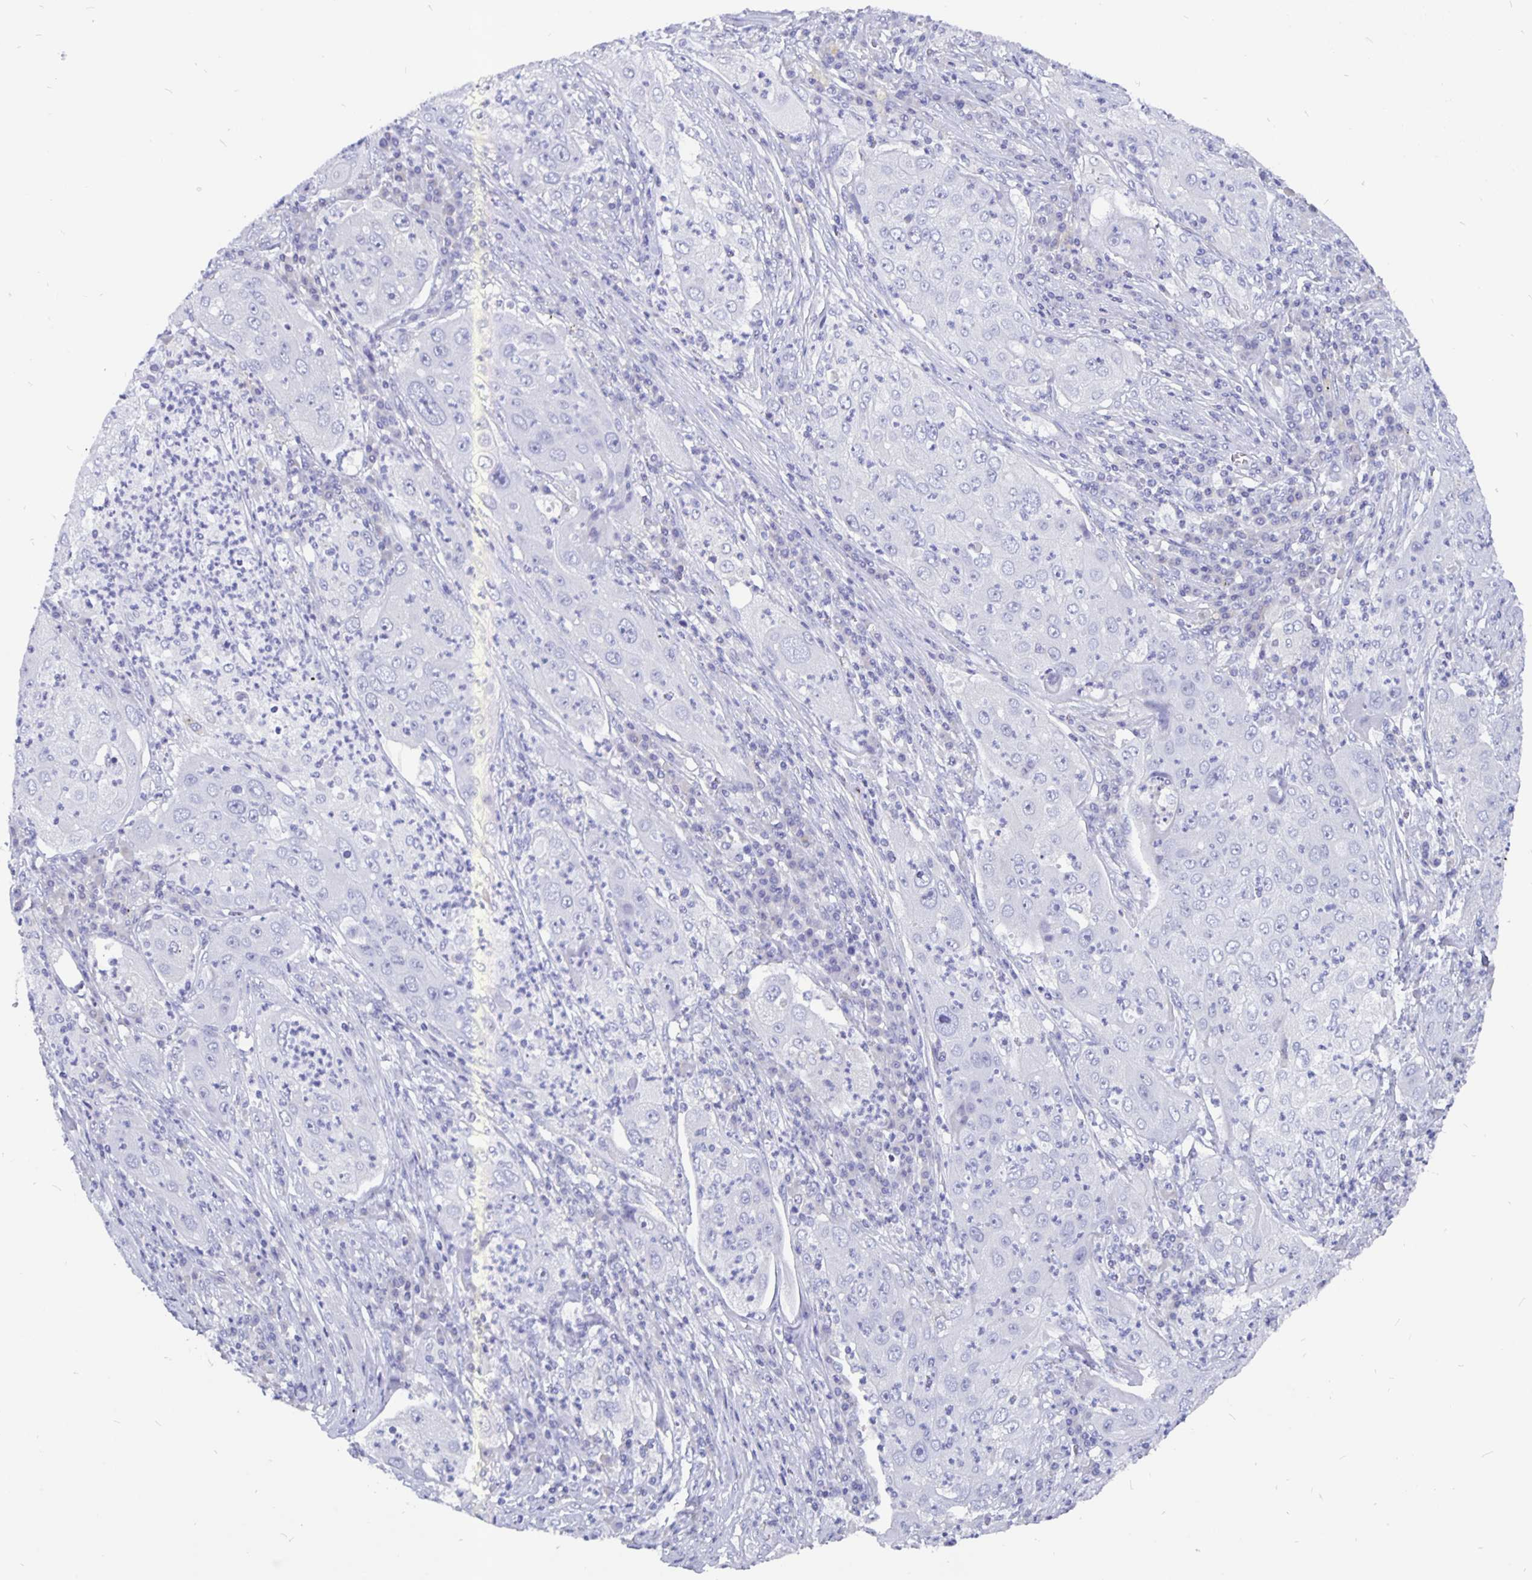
{"staining": {"intensity": "negative", "quantity": "none", "location": "none"}, "tissue": "lung cancer", "cell_type": "Tumor cells", "image_type": "cancer", "snomed": [{"axis": "morphology", "description": "Squamous cell carcinoma, NOS"}, {"axis": "topography", "description": "Lung"}], "caption": "This is an IHC image of lung squamous cell carcinoma. There is no positivity in tumor cells.", "gene": "ODF3B", "patient": {"sex": "female", "age": 59}}